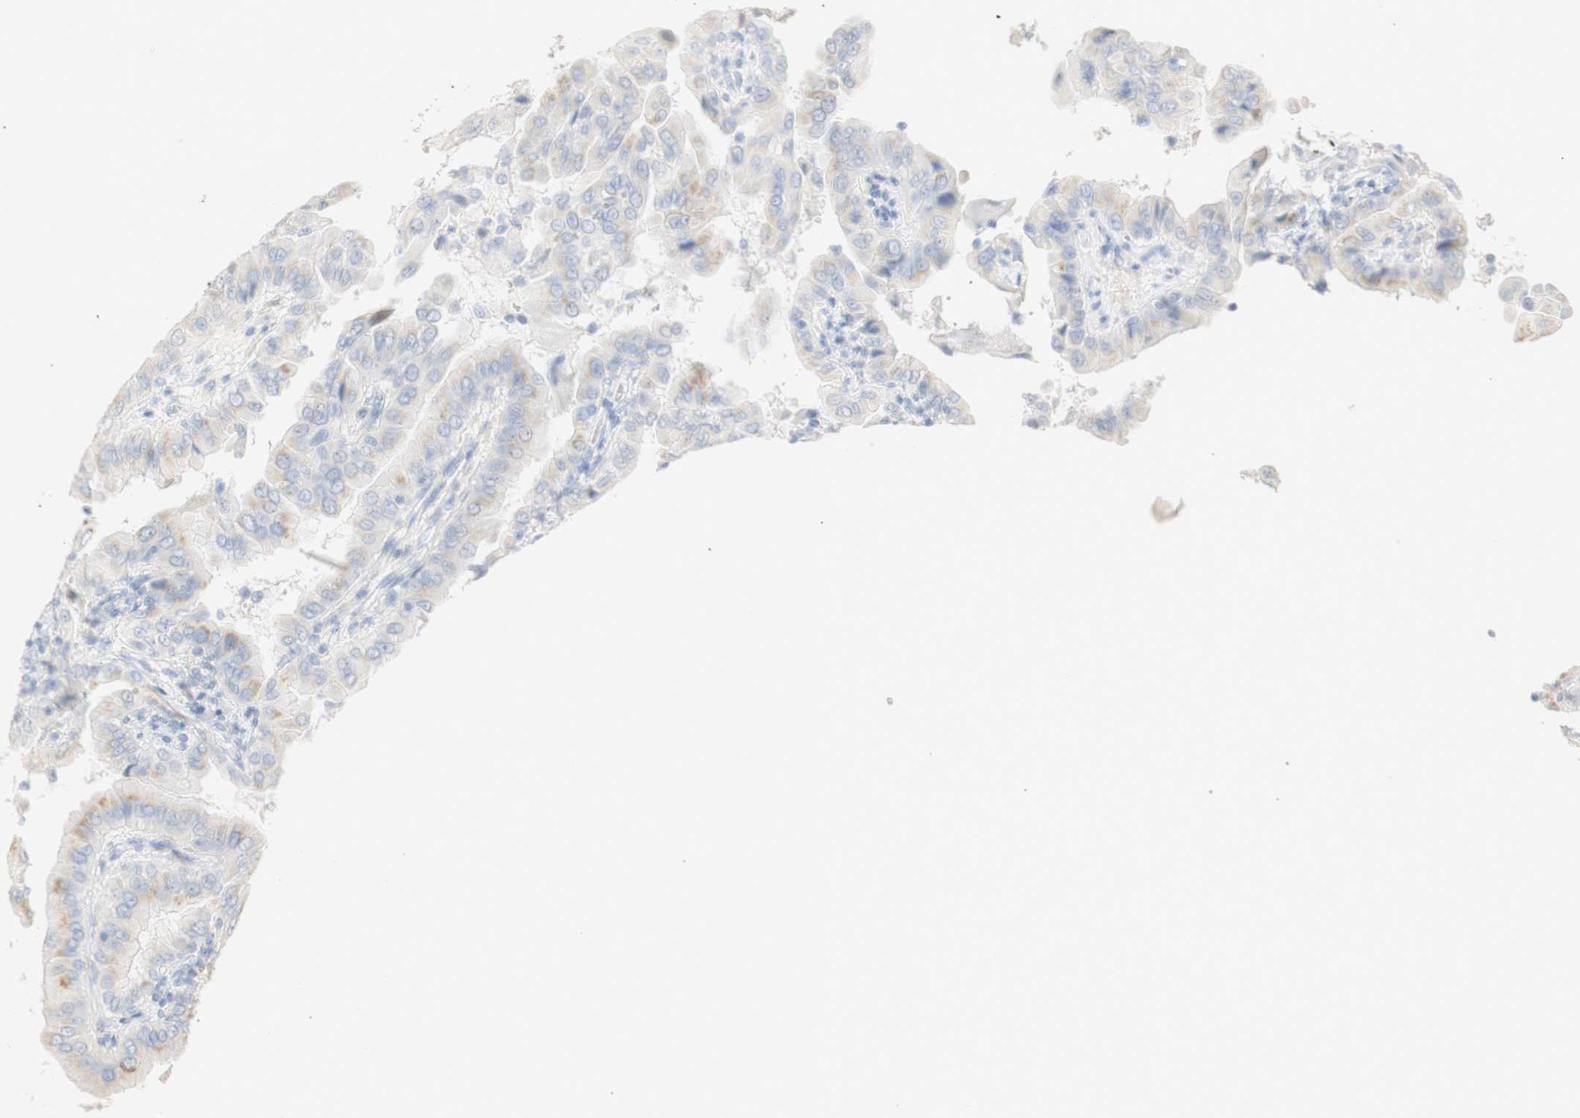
{"staining": {"intensity": "weak", "quantity": "25%-75%", "location": "cytoplasmic/membranous"}, "tissue": "thyroid cancer", "cell_type": "Tumor cells", "image_type": "cancer", "snomed": [{"axis": "morphology", "description": "Papillary adenocarcinoma, NOS"}, {"axis": "topography", "description": "Thyroid gland"}], "caption": "Tumor cells display low levels of weak cytoplasmic/membranous expression in about 25%-75% of cells in human thyroid cancer (papillary adenocarcinoma). (IHC, brightfield microscopy, high magnification).", "gene": "B4GALNT3", "patient": {"sex": "male", "age": 33}}